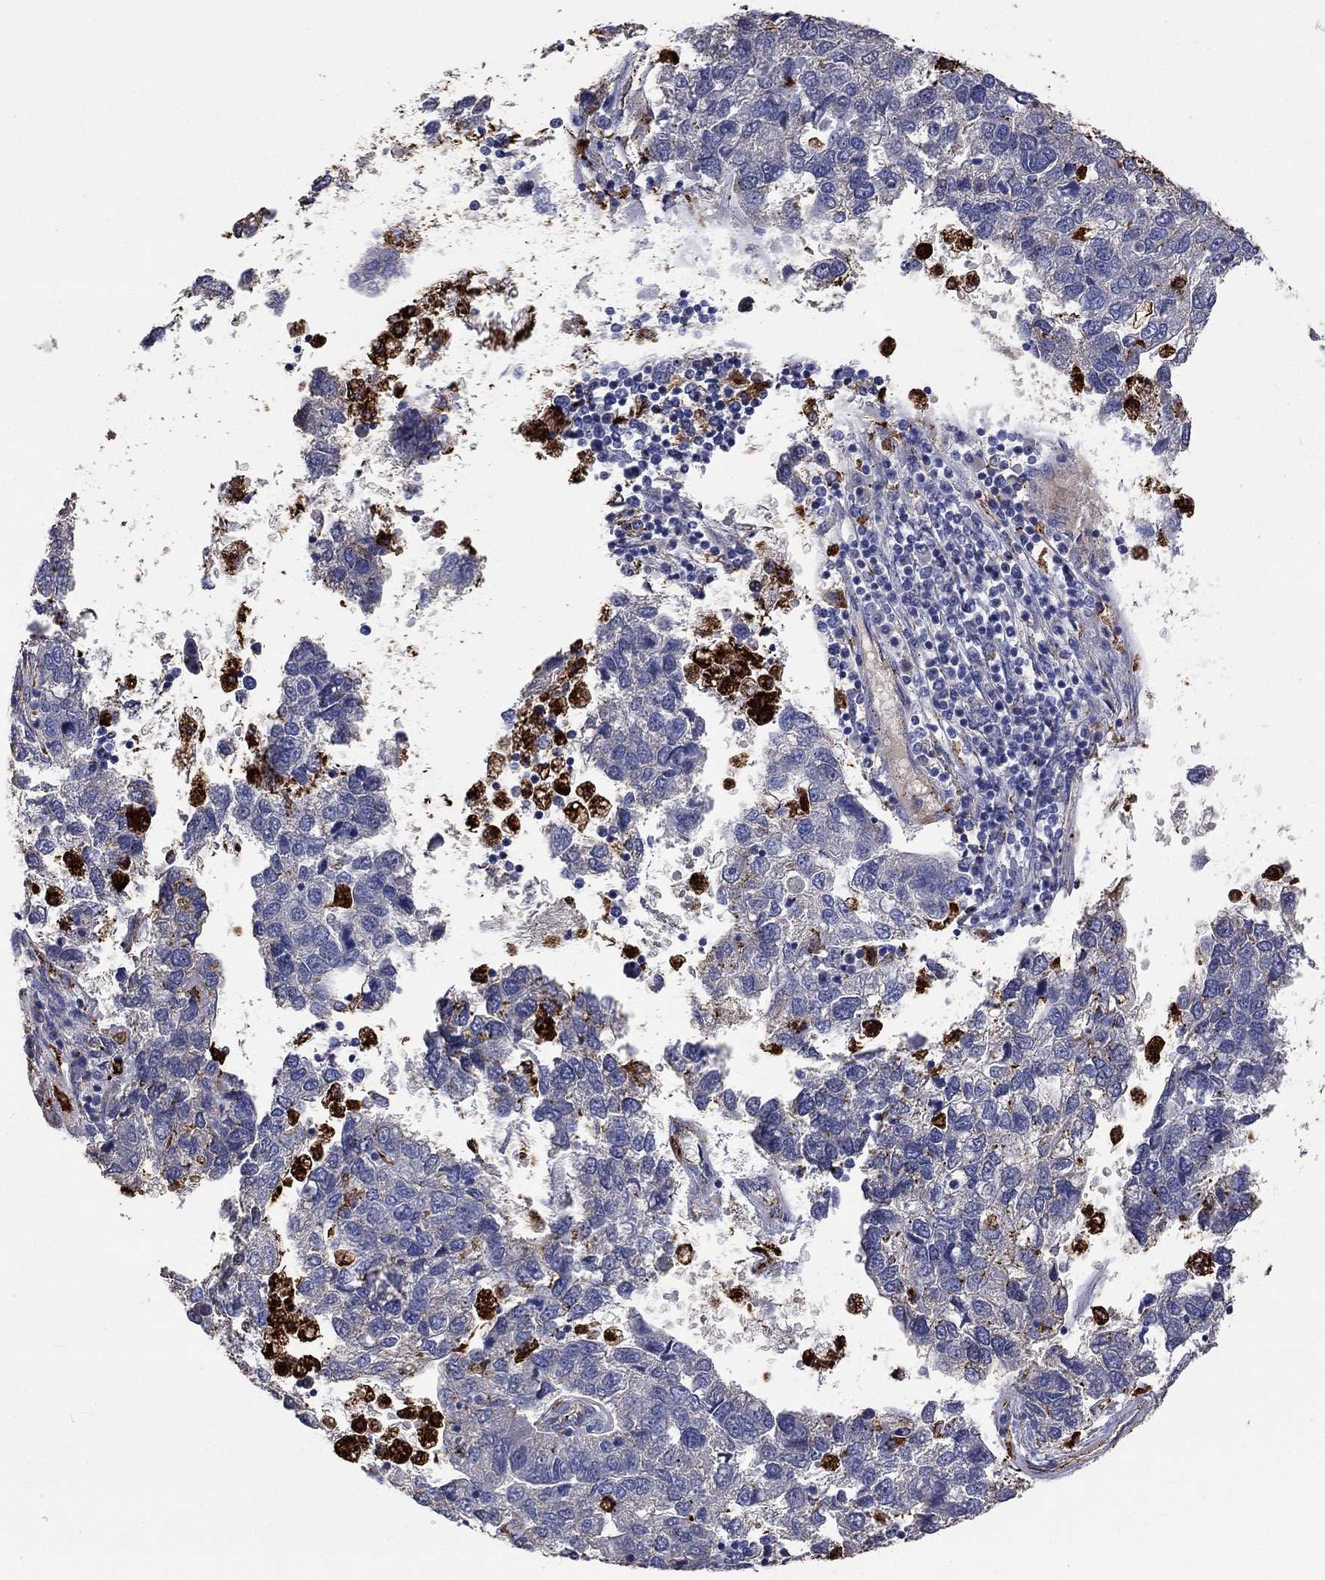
{"staining": {"intensity": "negative", "quantity": "none", "location": "none"}, "tissue": "pancreatic cancer", "cell_type": "Tumor cells", "image_type": "cancer", "snomed": [{"axis": "morphology", "description": "Adenocarcinoma, NOS"}, {"axis": "topography", "description": "Pancreas"}], "caption": "This histopathology image is of pancreatic cancer (adenocarcinoma) stained with immunohistochemistry to label a protein in brown with the nuclei are counter-stained blue. There is no expression in tumor cells.", "gene": "CTSB", "patient": {"sex": "female", "age": 61}}